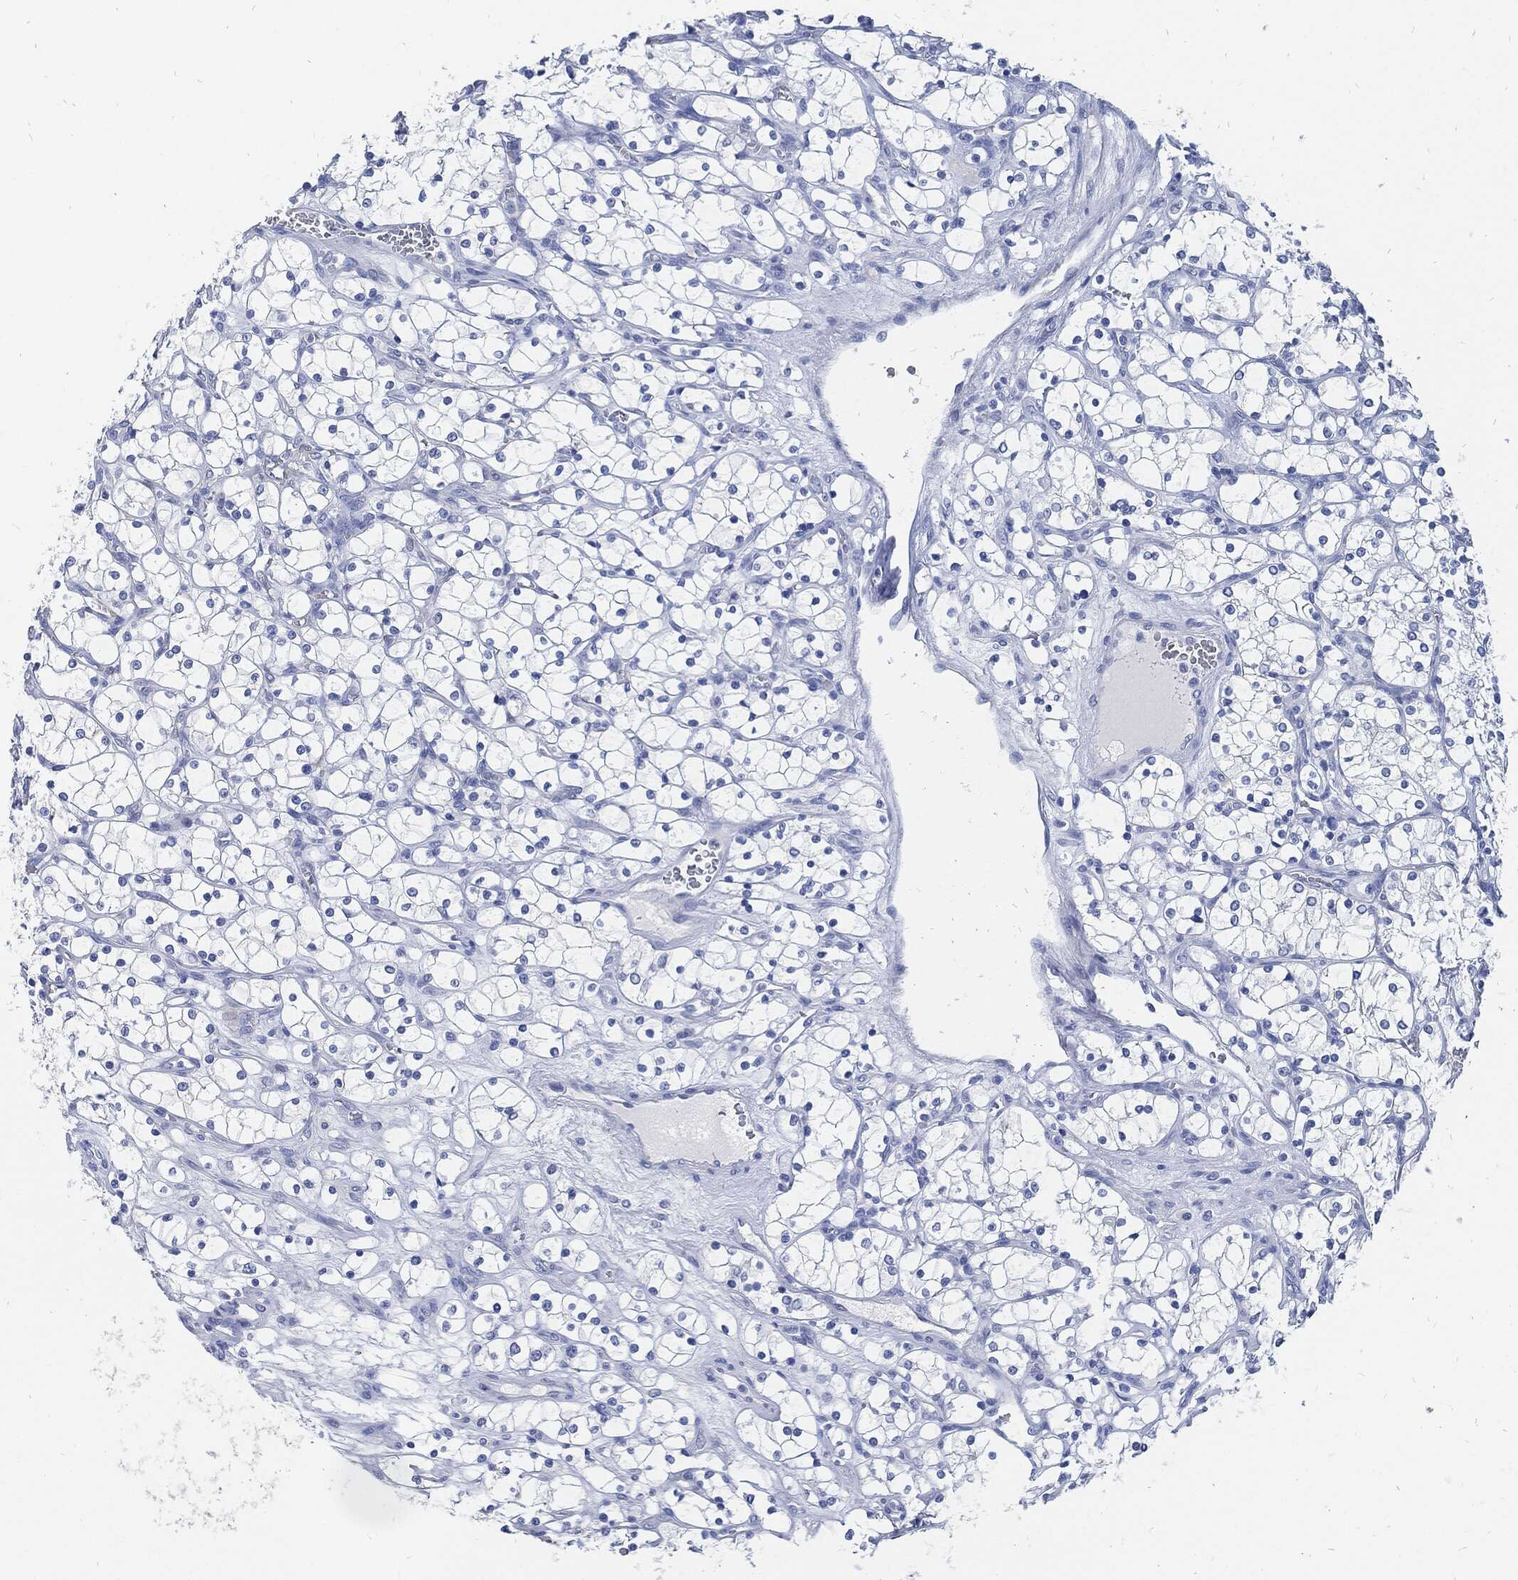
{"staining": {"intensity": "negative", "quantity": "none", "location": "none"}, "tissue": "renal cancer", "cell_type": "Tumor cells", "image_type": "cancer", "snomed": [{"axis": "morphology", "description": "Adenocarcinoma, NOS"}, {"axis": "topography", "description": "Kidney"}], "caption": "An image of renal adenocarcinoma stained for a protein displays no brown staining in tumor cells.", "gene": "FABP4", "patient": {"sex": "female", "age": 69}}